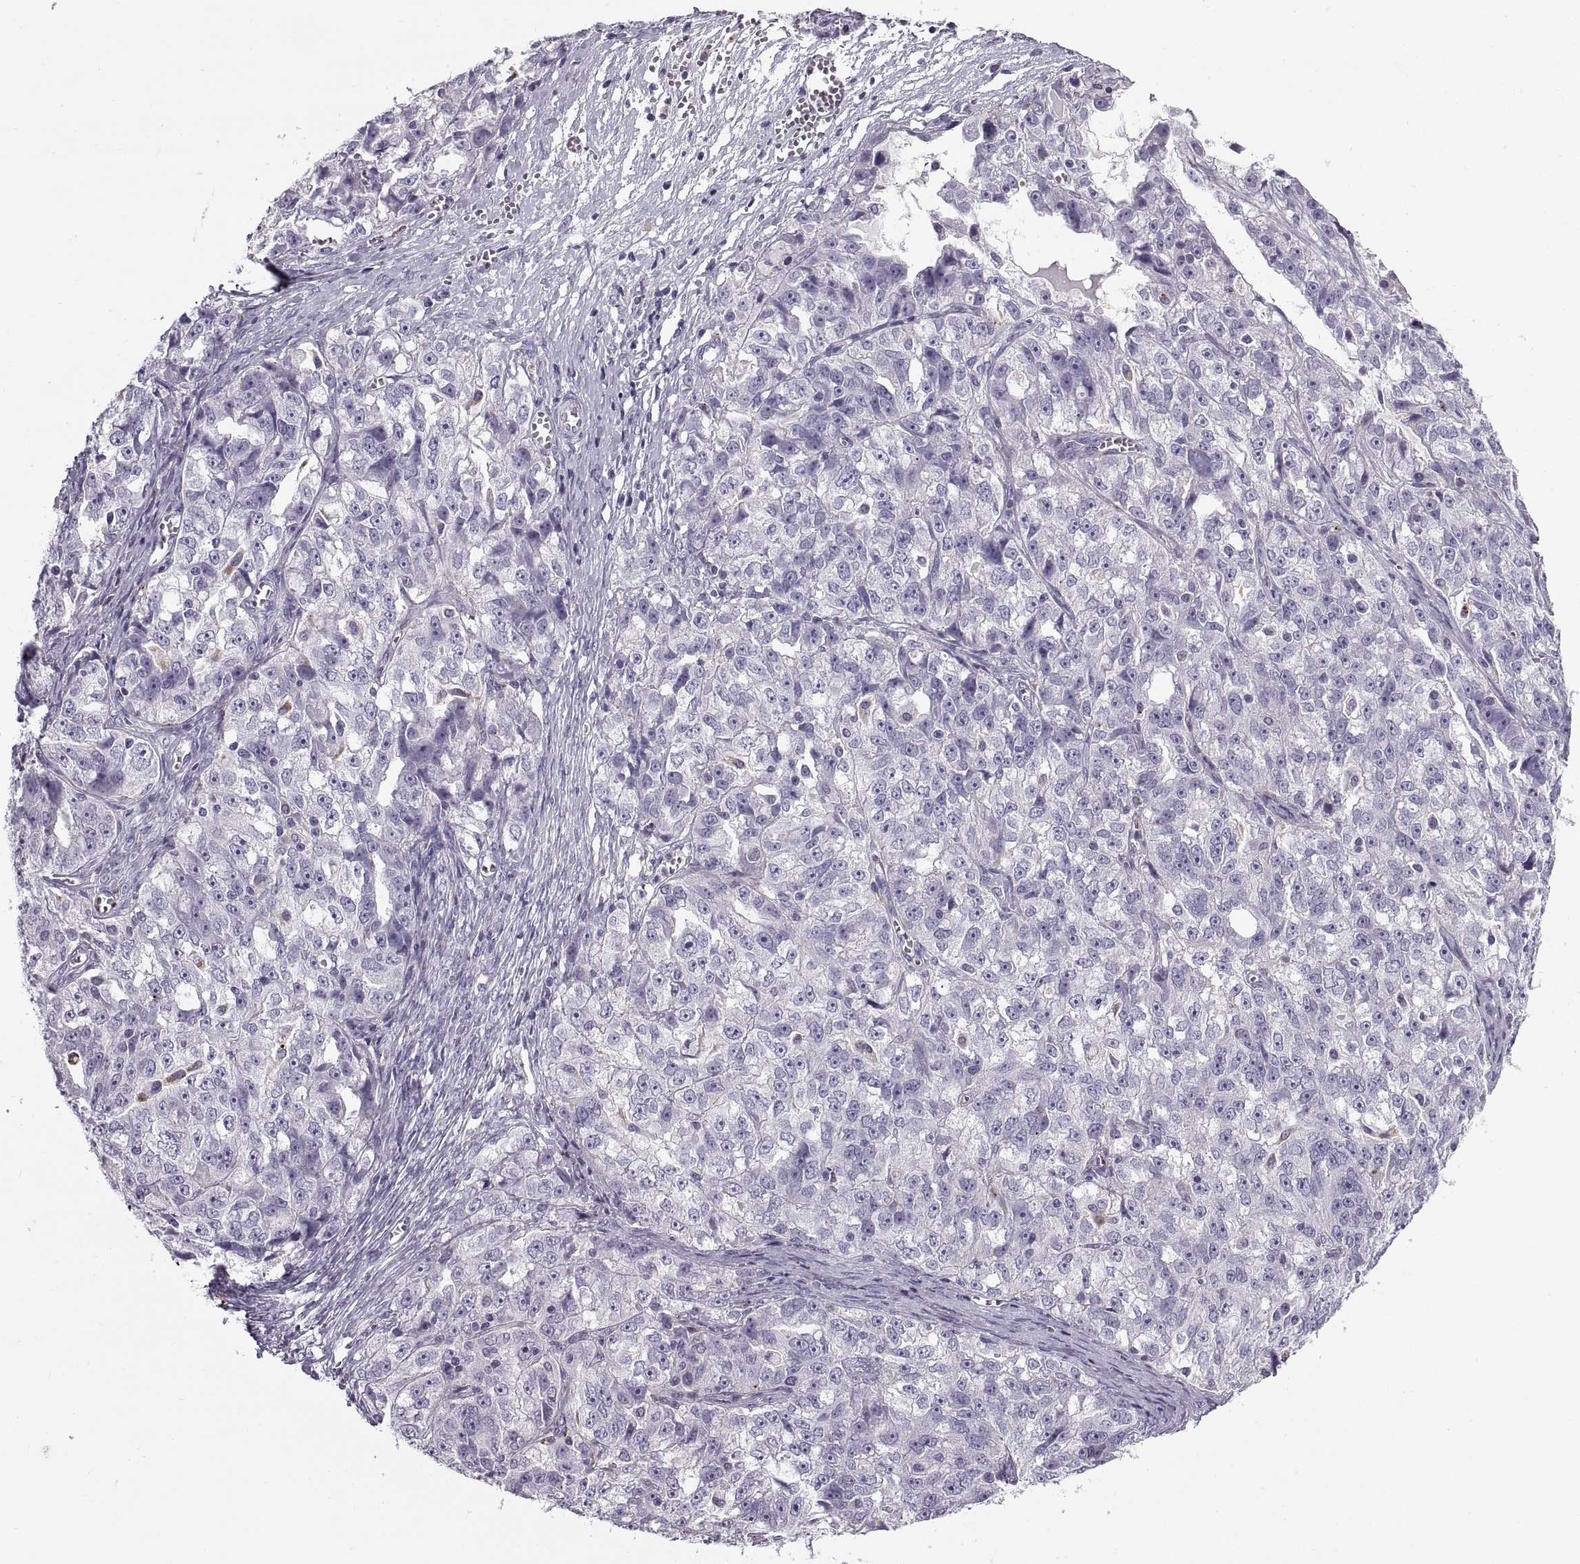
{"staining": {"intensity": "negative", "quantity": "none", "location": "none"}, "tissue": "ovarian cancer", "cell_type": "Tumor cells", "image_type": "cancer", "snomed": [{"axis": "morphology", "description": "Cystadenocarcinoma, serous, NOS"}, {"axis": "topography", "description": "Ovary"}], "caption": "The micrograph exhibits no staining of tumor cells in ovarian cancer.", "gene": "CALCR", "patient": {"sex": "female", "age": 51}}